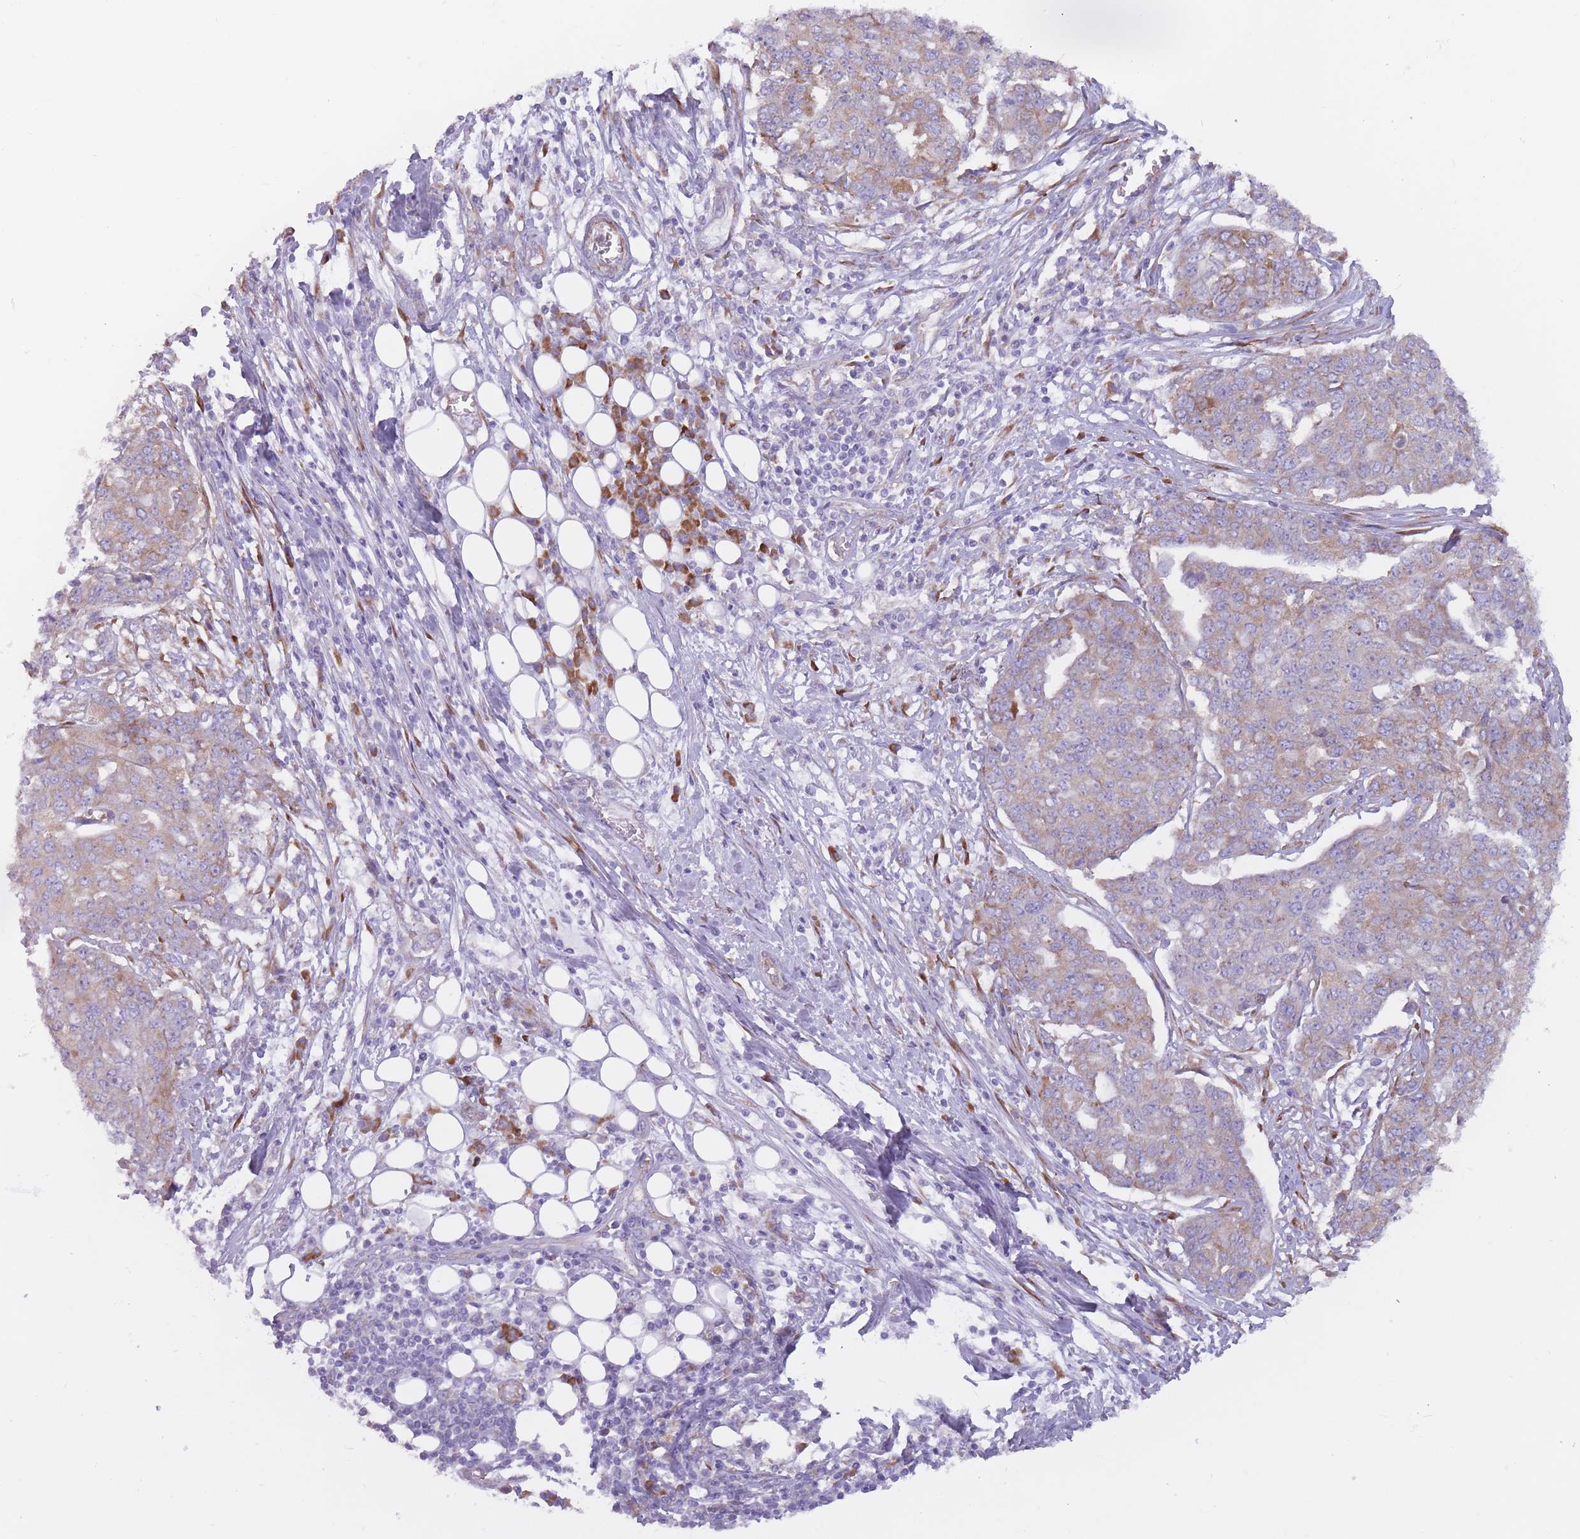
{"staining": {"intensity": "weak", "quantity": "25%-75%", "location": "cytoplasmic/membranous"}, "tissue": "ovarian cancer", "cell_type": "Tumor cells", "image_type": "cancer", "snomed": [{"axis": "morphology", "description": "Cystadenocarcinoma, serous, NOS"}, {"axis": "topography", "description": "Soft tissue"}, {"axis": "topography", "description": "Ovary"}], "caption": "Protein staining exhibits weak cytoplasmic/membranous expression in about 25%-75% of tumor cells in serous cystadenocarcinoma (ovarian).", "gene": "RPL18", "patient": {"sex": "female", "age": 57}}